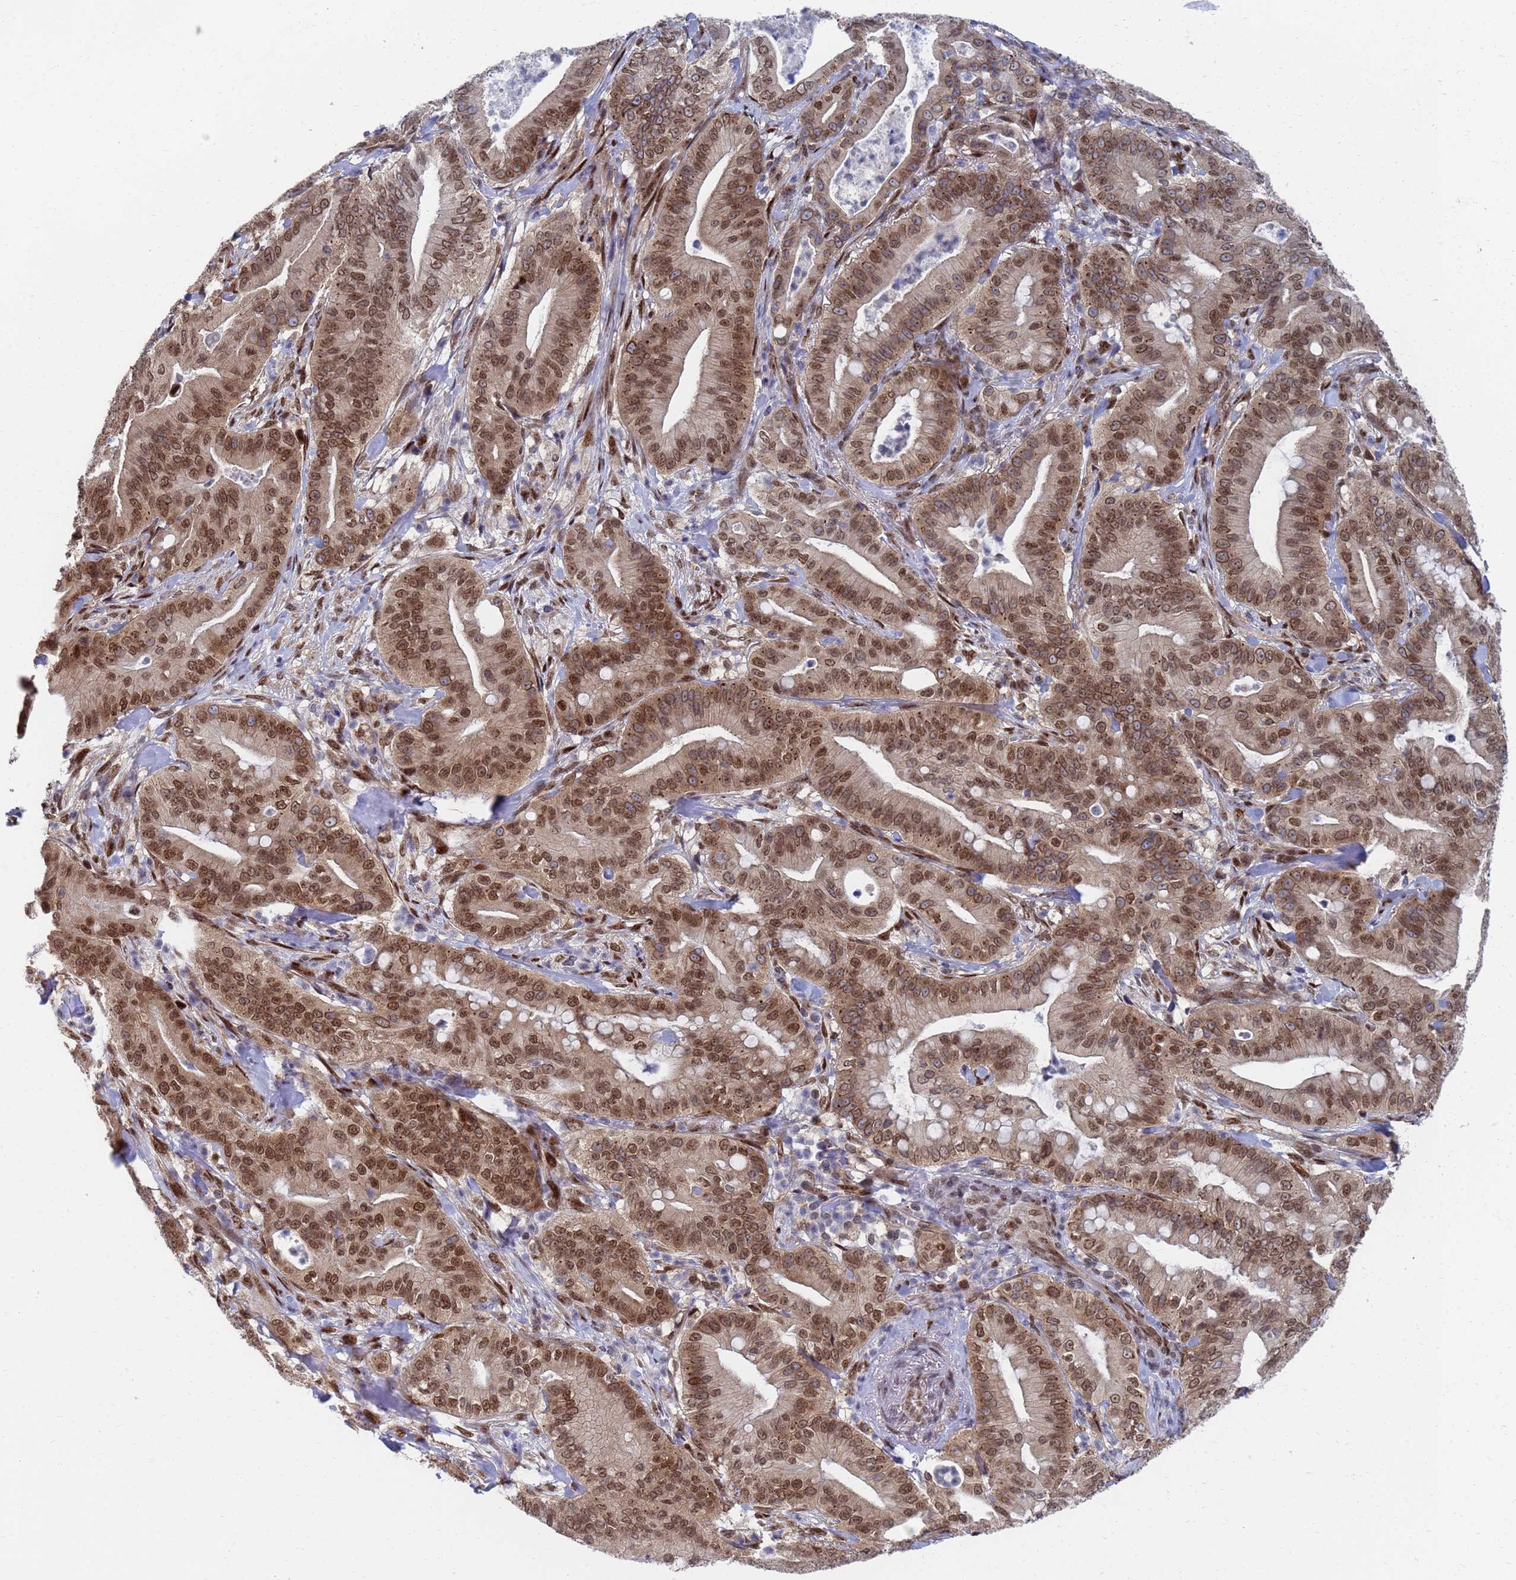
{"staining": {"intensity": "moderate", "quantity": ">75%", "location": "cytoplasmic/membranous,nuclear"}, "tissue": "pancreatic cancer", "cell_type": "Tumor cells", "image_type": "cancer", "snomed": [{"axis": "morphology", "description": "Adenocarcinoma, NOS"}, {"axis": "topography", "description": "Pancreas"}], "caption": "Adenocarcinoma (pancreatic) was stained to show a protein in brown. There is medium levels of moderate cytoplasmic/membranous and nuclear expression in approximately >75% of tumor cells.", "gene": "AP5Z1", "patient": {"sex": "male", "age": 71}}